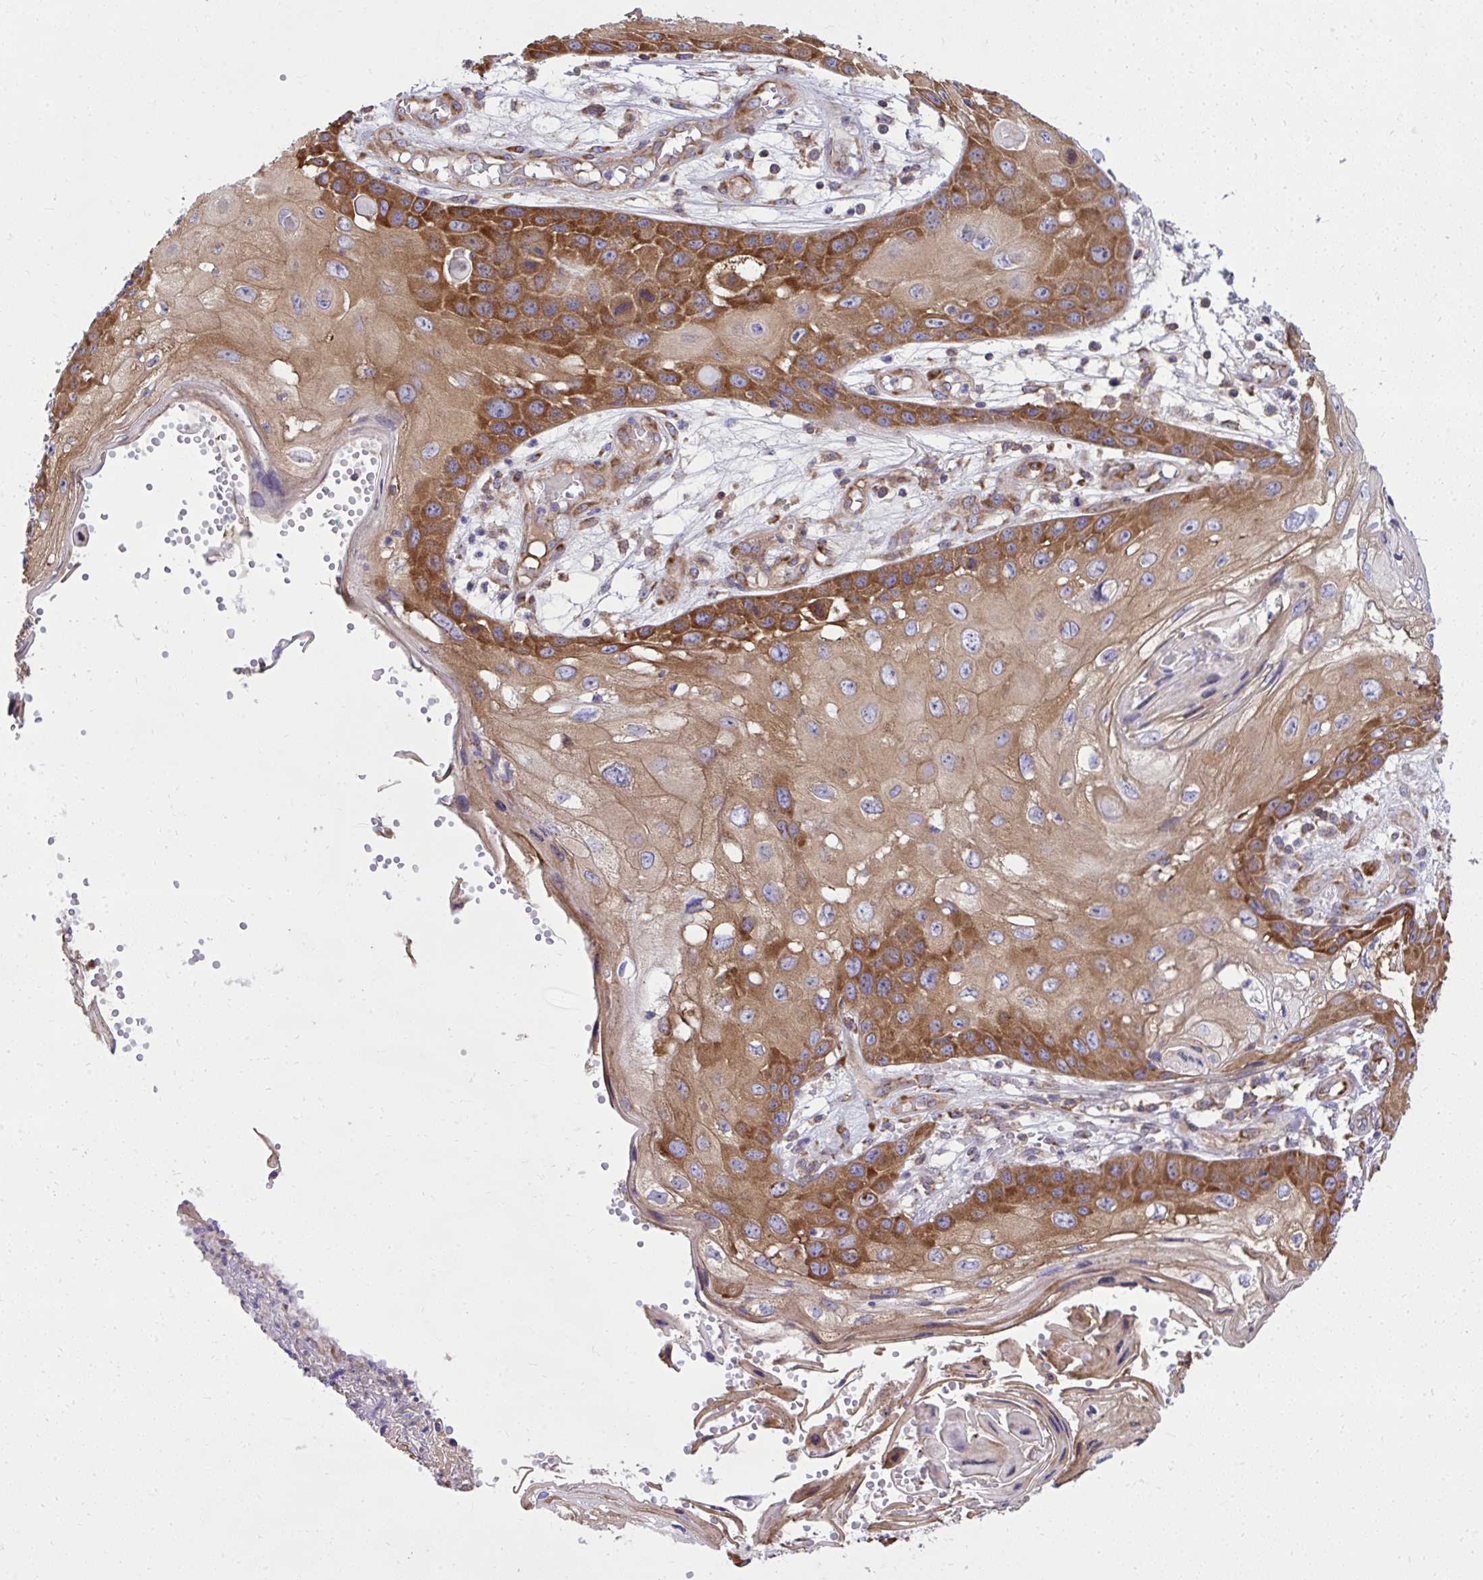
{"staining": {"intensity": "strong", "quantity": "25%-75%", "location": "cytoplasmic/membranous"}, "tissue": "skin cancer", "cell_type": "Tumor cells", "image_type": "cancer", "snomed": [{"axis": "morphology", "description": "Squamous cell carcinoma, NOS"}, {"axis": "topography", "description": "Skin"}, {"axis": "topography", "description": "Vulva"}], "caption": "Brown immunohistochemical staining in human skin cancer displays strong cytoplasmic/membranous expression in about 25%-75% of tumor cells. (Brightfield microscopy of DAB IHC at high magnification).", "gene": "NMNAT3", "patient": {"sex": "female", "age": 44}}